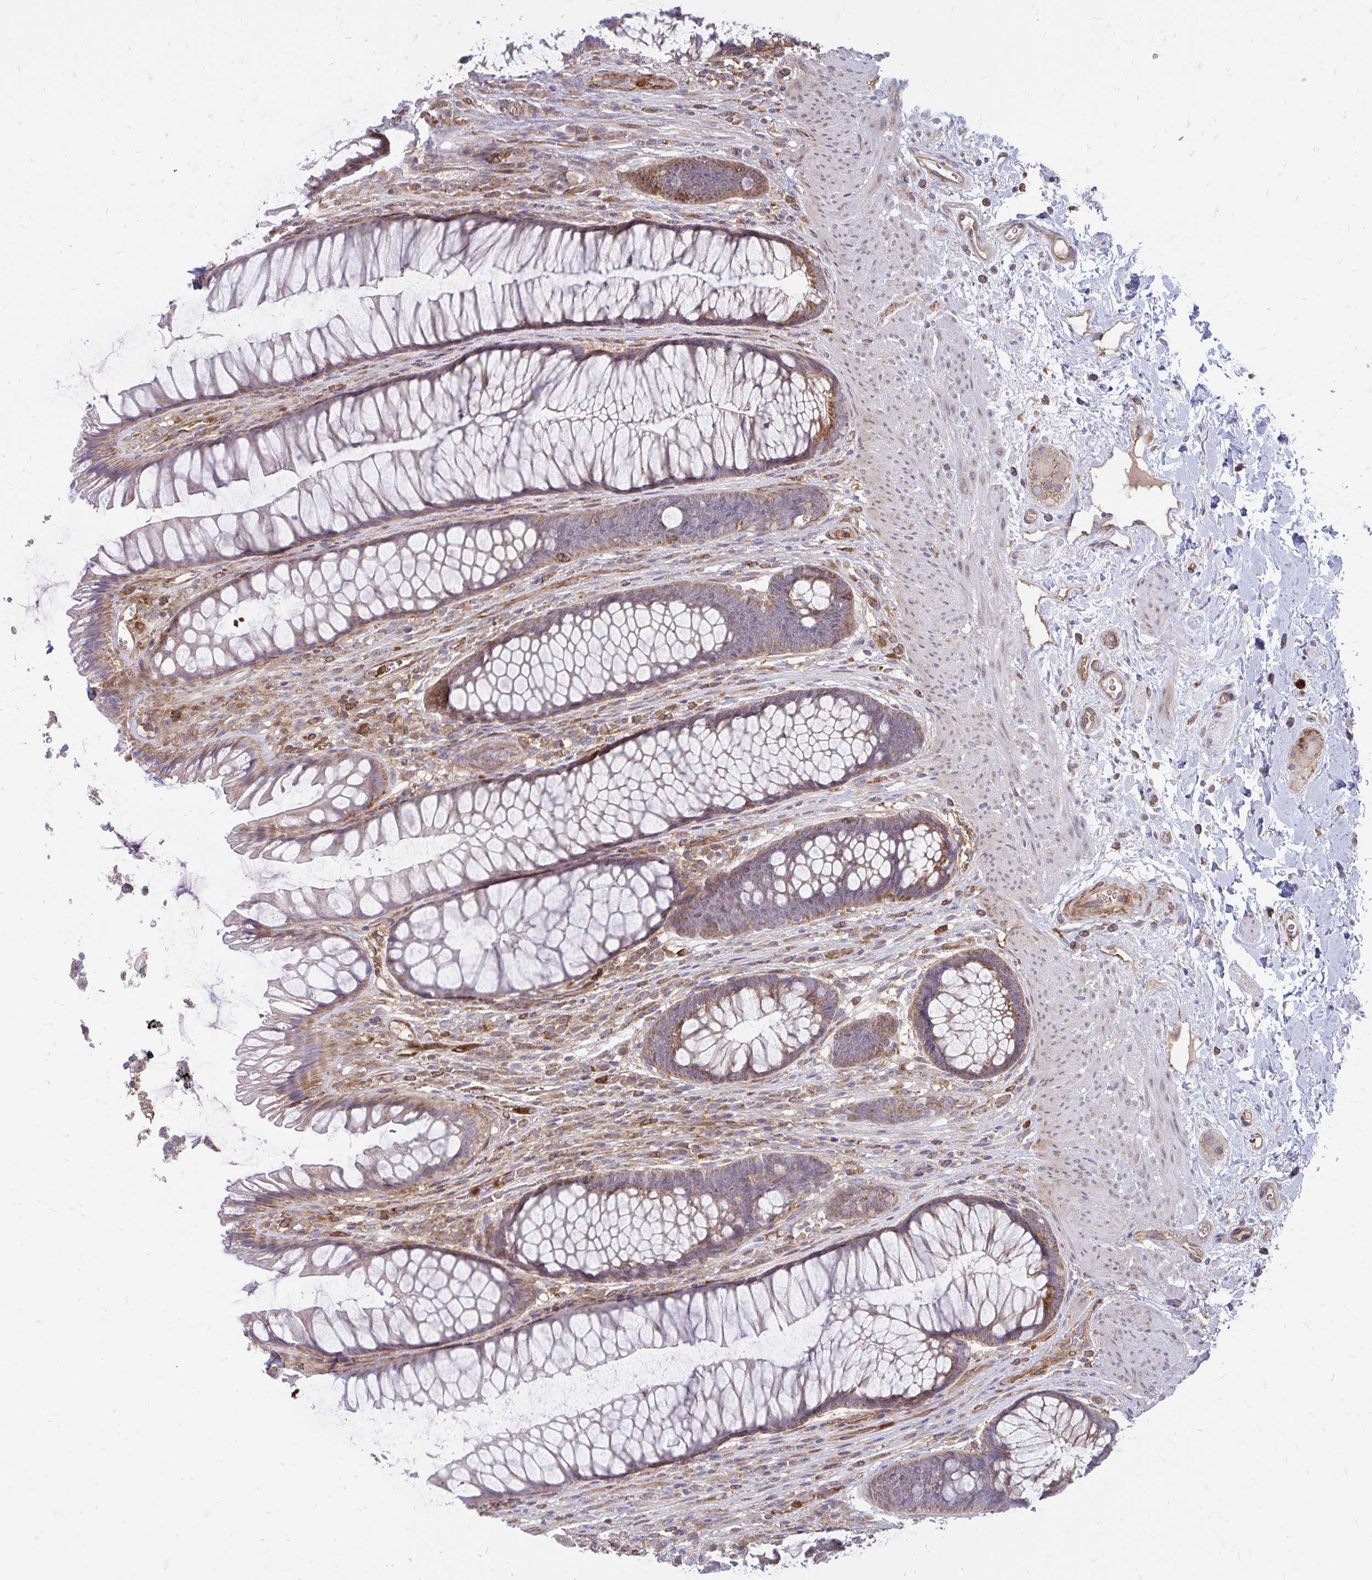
{"staining": {"intensity": "weak", "quantity": "25%-75%", "location": "cytoplasmic/membranous"}, "tissue": "rectum", "cell_type": "Glandular cells", "image_type": "normal", "snomed": [{"axis": "morphology", "description": "Normal tissue, NOS"}, {"axis": "topography", "description": "Rectum"}], "caption": "Immunohistochemistry (IHC) staining of unremarkable rectum, which shows low levels of weak cytoplasmic/membranous positivity in approximately 25%-75% of glandular cells indicating weak cytoplasmic/membranous protein positivity. The staining was performed using DAB (3,3'-diaminobenzidine) (brown) for protein detection and nuclei were counterstained in hematoxylin (blue).", "gene": "ASAP1", "patient": {"sex": "male", "age": 53}}